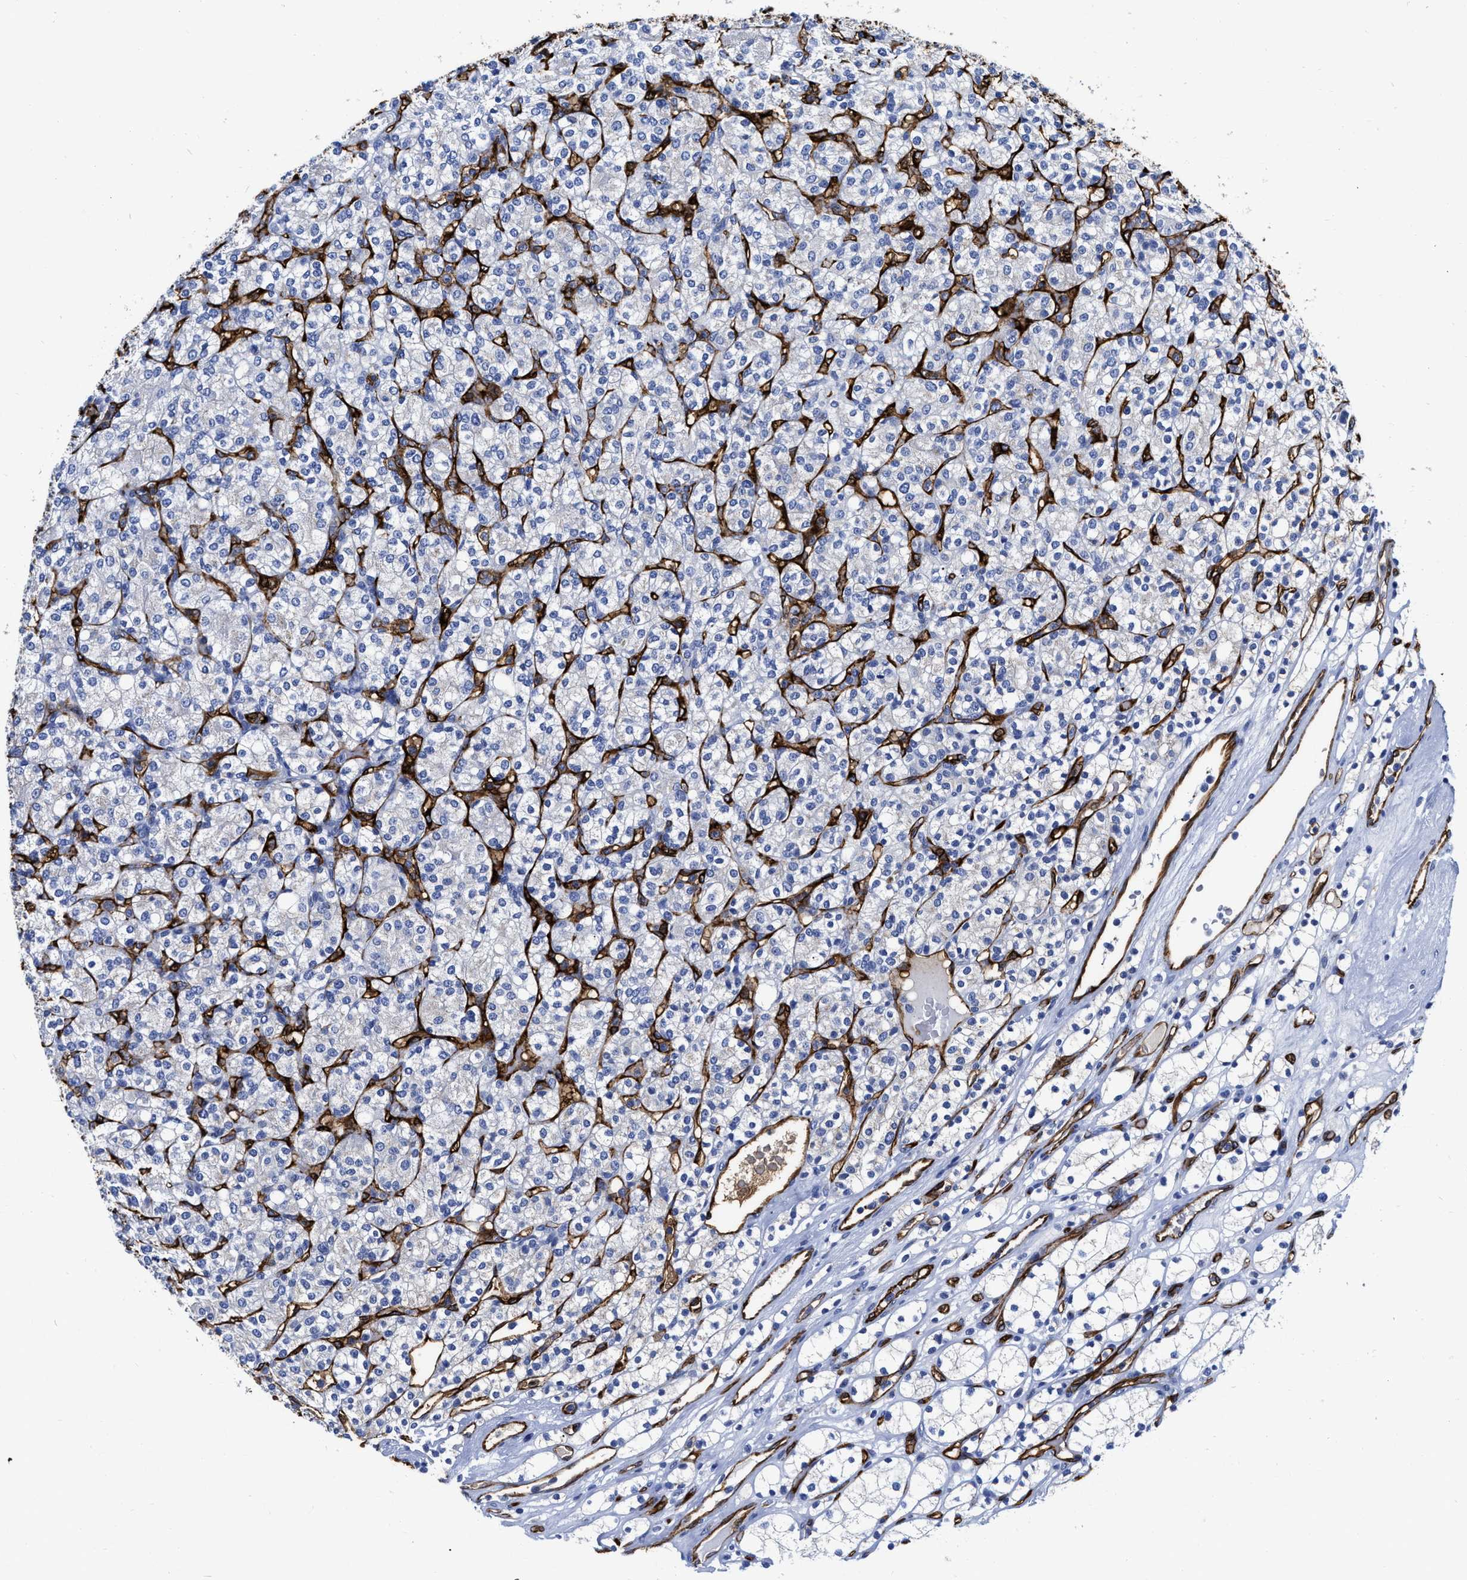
{"staining": {"intensity": "negative", "quantity": "none", "location": "none"}, "tissue": "renal cancer", "cell_type": "Tumor cells", "image_type": "cancer", "snomed": [{"axis": "morphology", "description": "Adenocarcinoma, NOS"}, {"axis": "topography", "description": "Kidney"}], "caption": "Protein analysis of renal cancer (adenocarcinoma) exhibits no significant expression in tumor cells.", "gene": "TVP23B", "patient": {"sex": "male", "age": 77}}